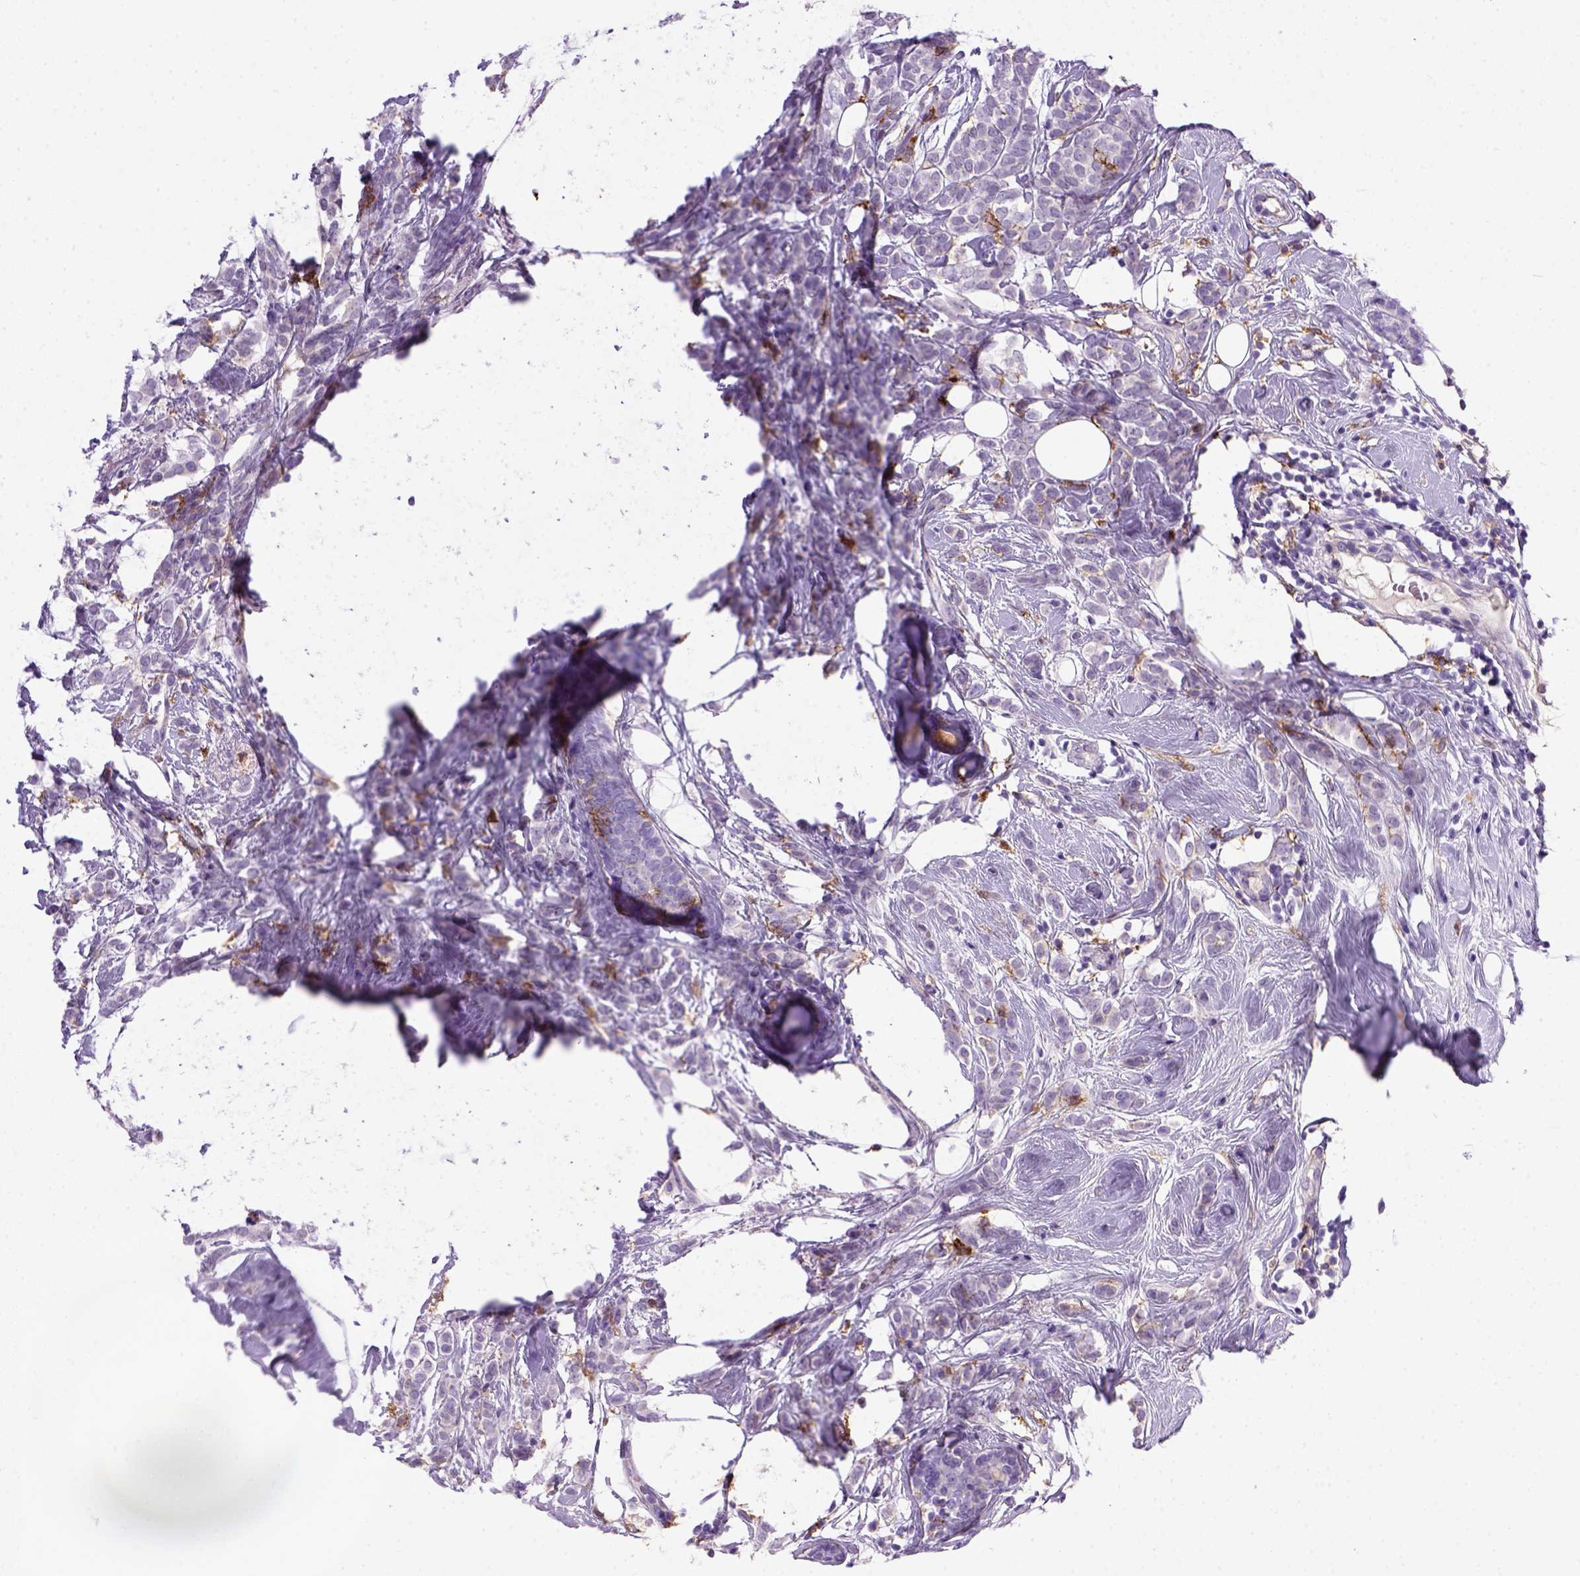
{"staining": {"intensity": "negative", "quantity": "none", "location": "none"}, "tissue": "breast cancer", "cell_type": "Tumor cells", "image_type": "cancer", "snomed": [{"axis": "morphology", "description": "Lobular carcinoma"}, {"axis": "topography", "description": "Breast"}], "caption": "Immunohistochemical staining of breast lobular carcinoma exhibits no significant staining in tumor cells. (Stains: DAB (3,3'-diaminobenzidine) immunohistochemistry (IHC) with hematoxylin counter stain, Microscopy: brightfield microscopy at high magnification).", "gene": "CD14", "patient": {"sex": "female", "age": 49}}